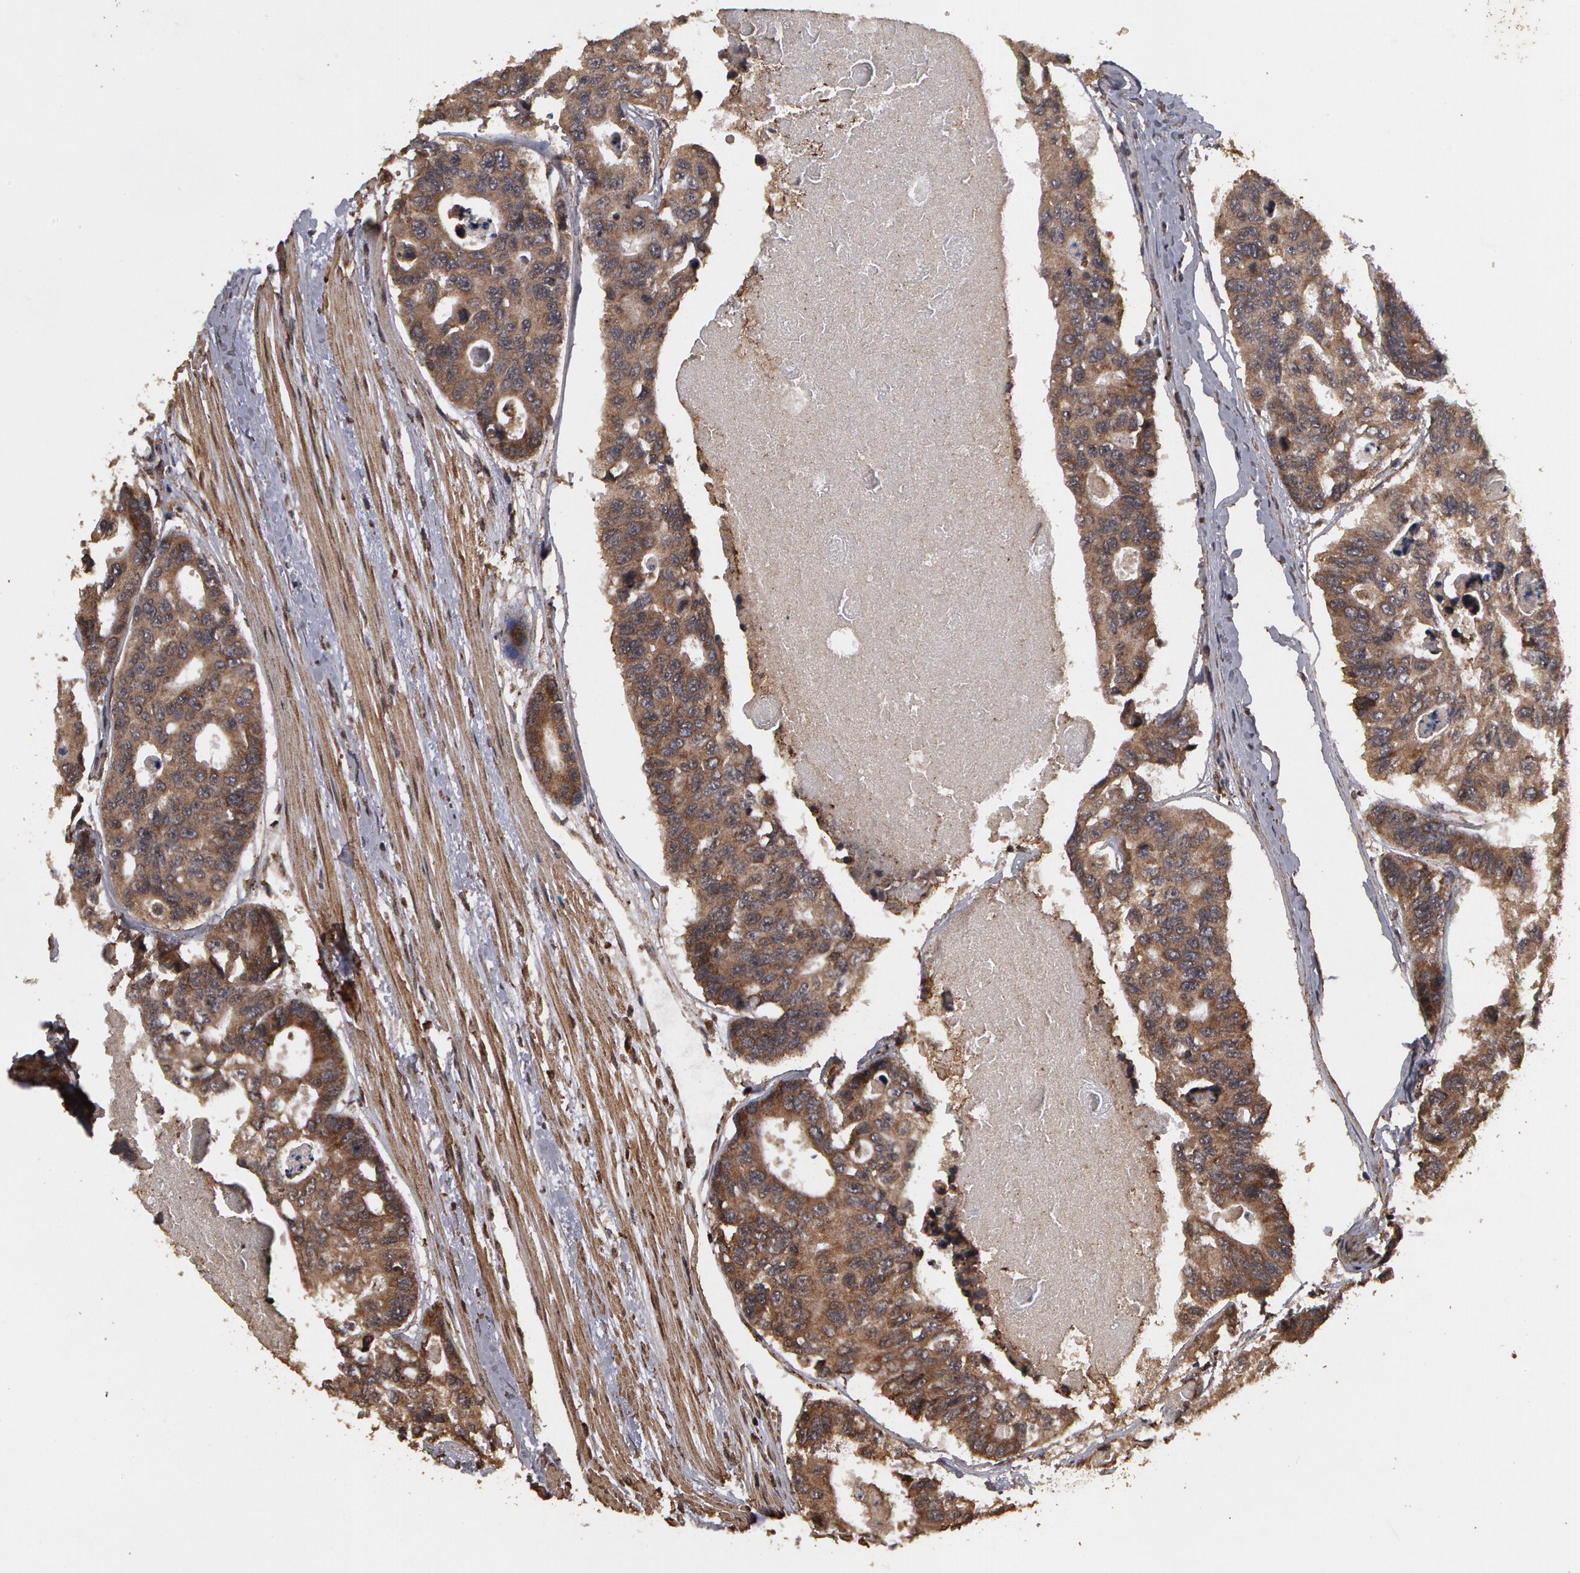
{"staining": {"intensity": "weak", "quantity": ">75%", "location": "cytoplasmic/membranous"}, "tissue": "colorectal cancer", "cell_type": "Tumor cells", "image_type": "cancer", "snomed": [{"axis": "morphology", "description": "Adenocarcinoma, NOS"}, {"axis": "topography", "description": "Colon"}], "caption": "Immunohistochemical staining of human colorectal cancer demonstrates weak cytoplasmic/membranous protein positivity in about >75% of tumor cells.", "gene": "CALR", "patient": {"sex": "female", "age": 86}}